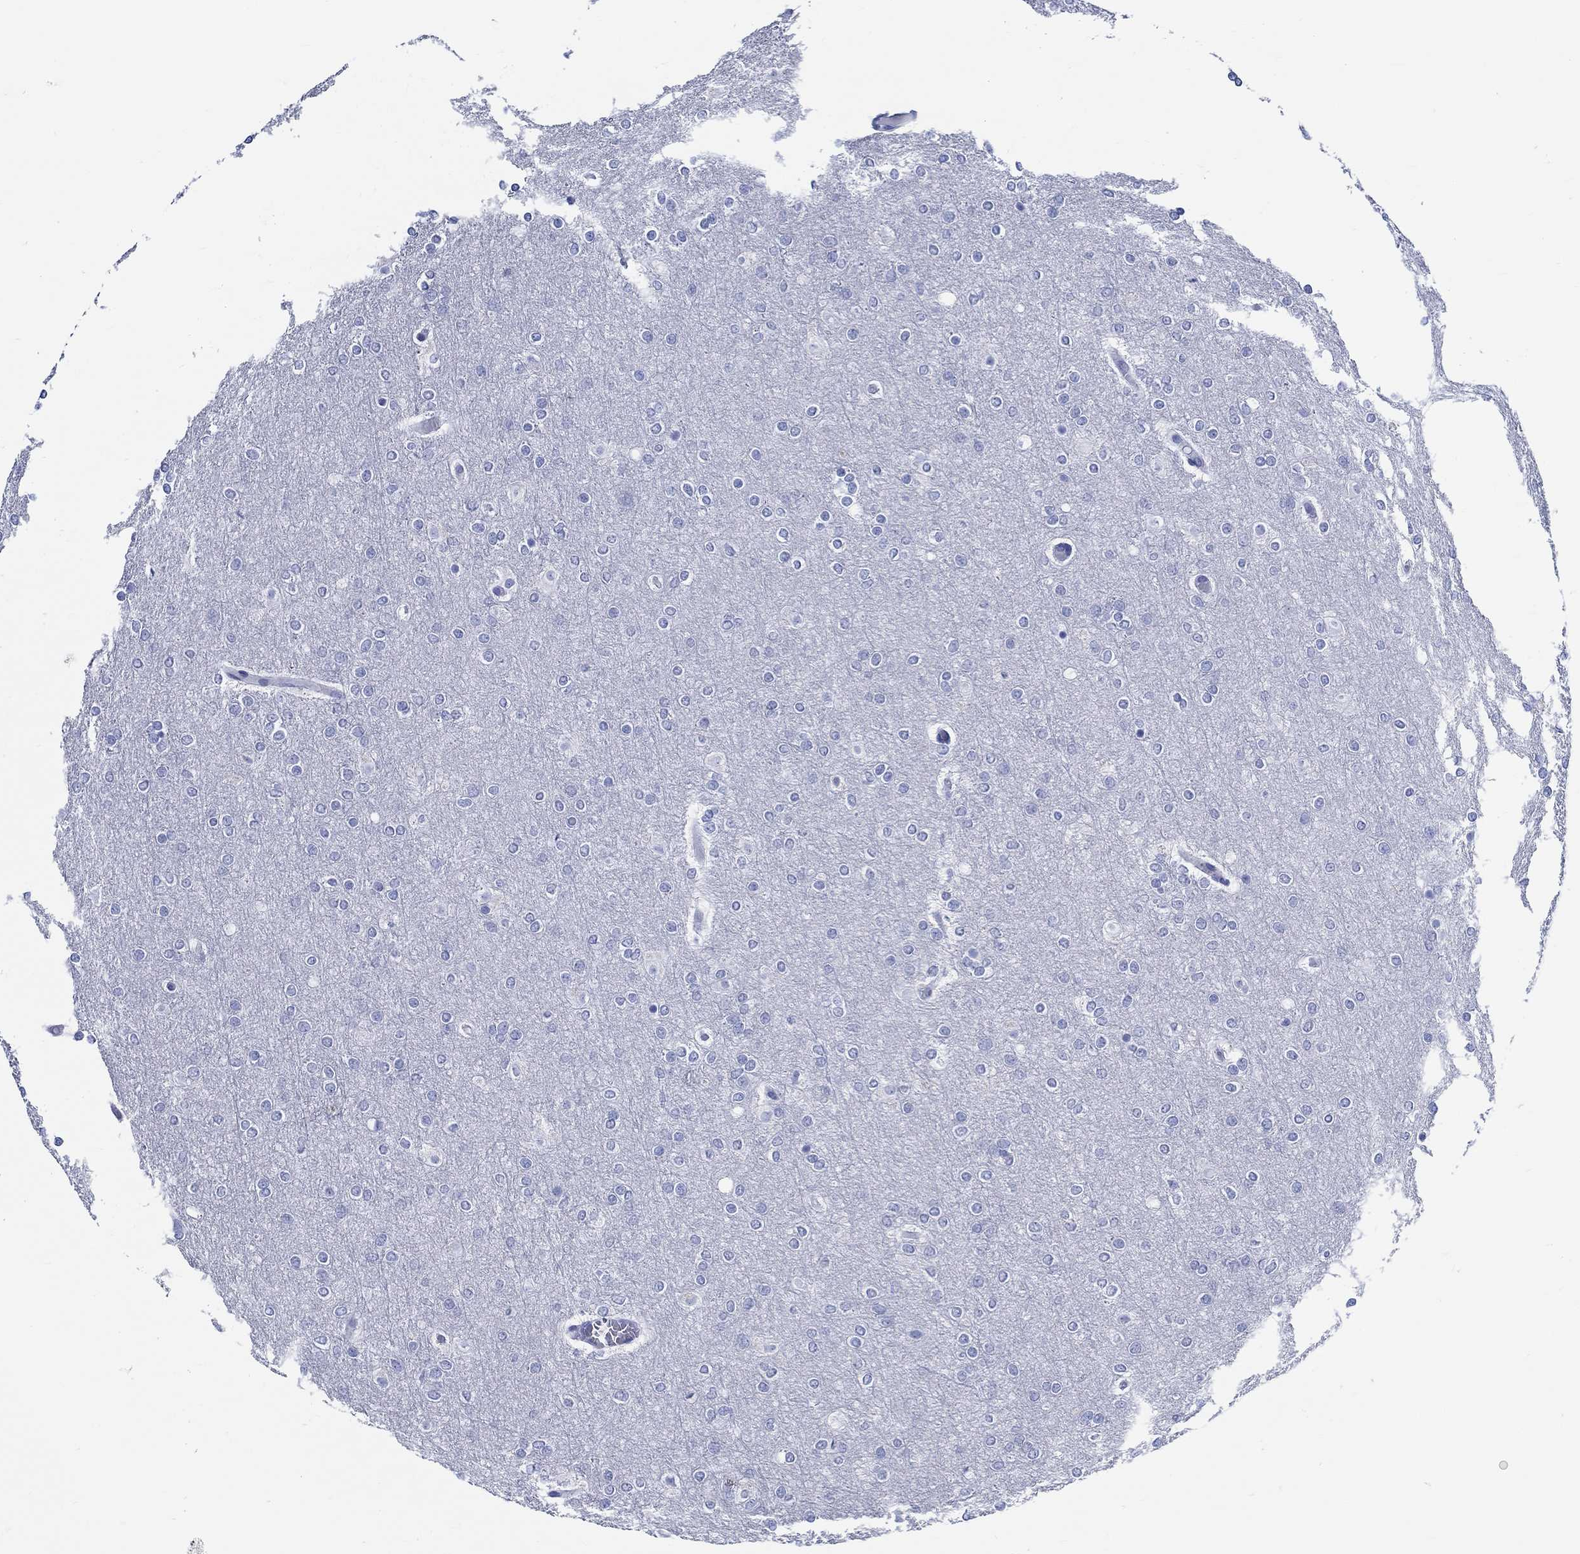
{"staining": {"intensity": "negative", "quantity": "none", "location": "none"}, "tissue": "glioma", "cell_type": "Tumor cells", "image_type": "cancer", "snomed": [{"axis": "morphology", "description": "Glioma, malignant, High grade"}, {"axis": "topography", "description": "Brain"}], "caption": "An image of human malignant glioma (high-grade) is negative for staining in tumor cells. (Brightfield microscopy of DAB immunohistochemistry at high magnification).", "gene": "RD3L", "patient": {"sex": "female", "age": 61}}